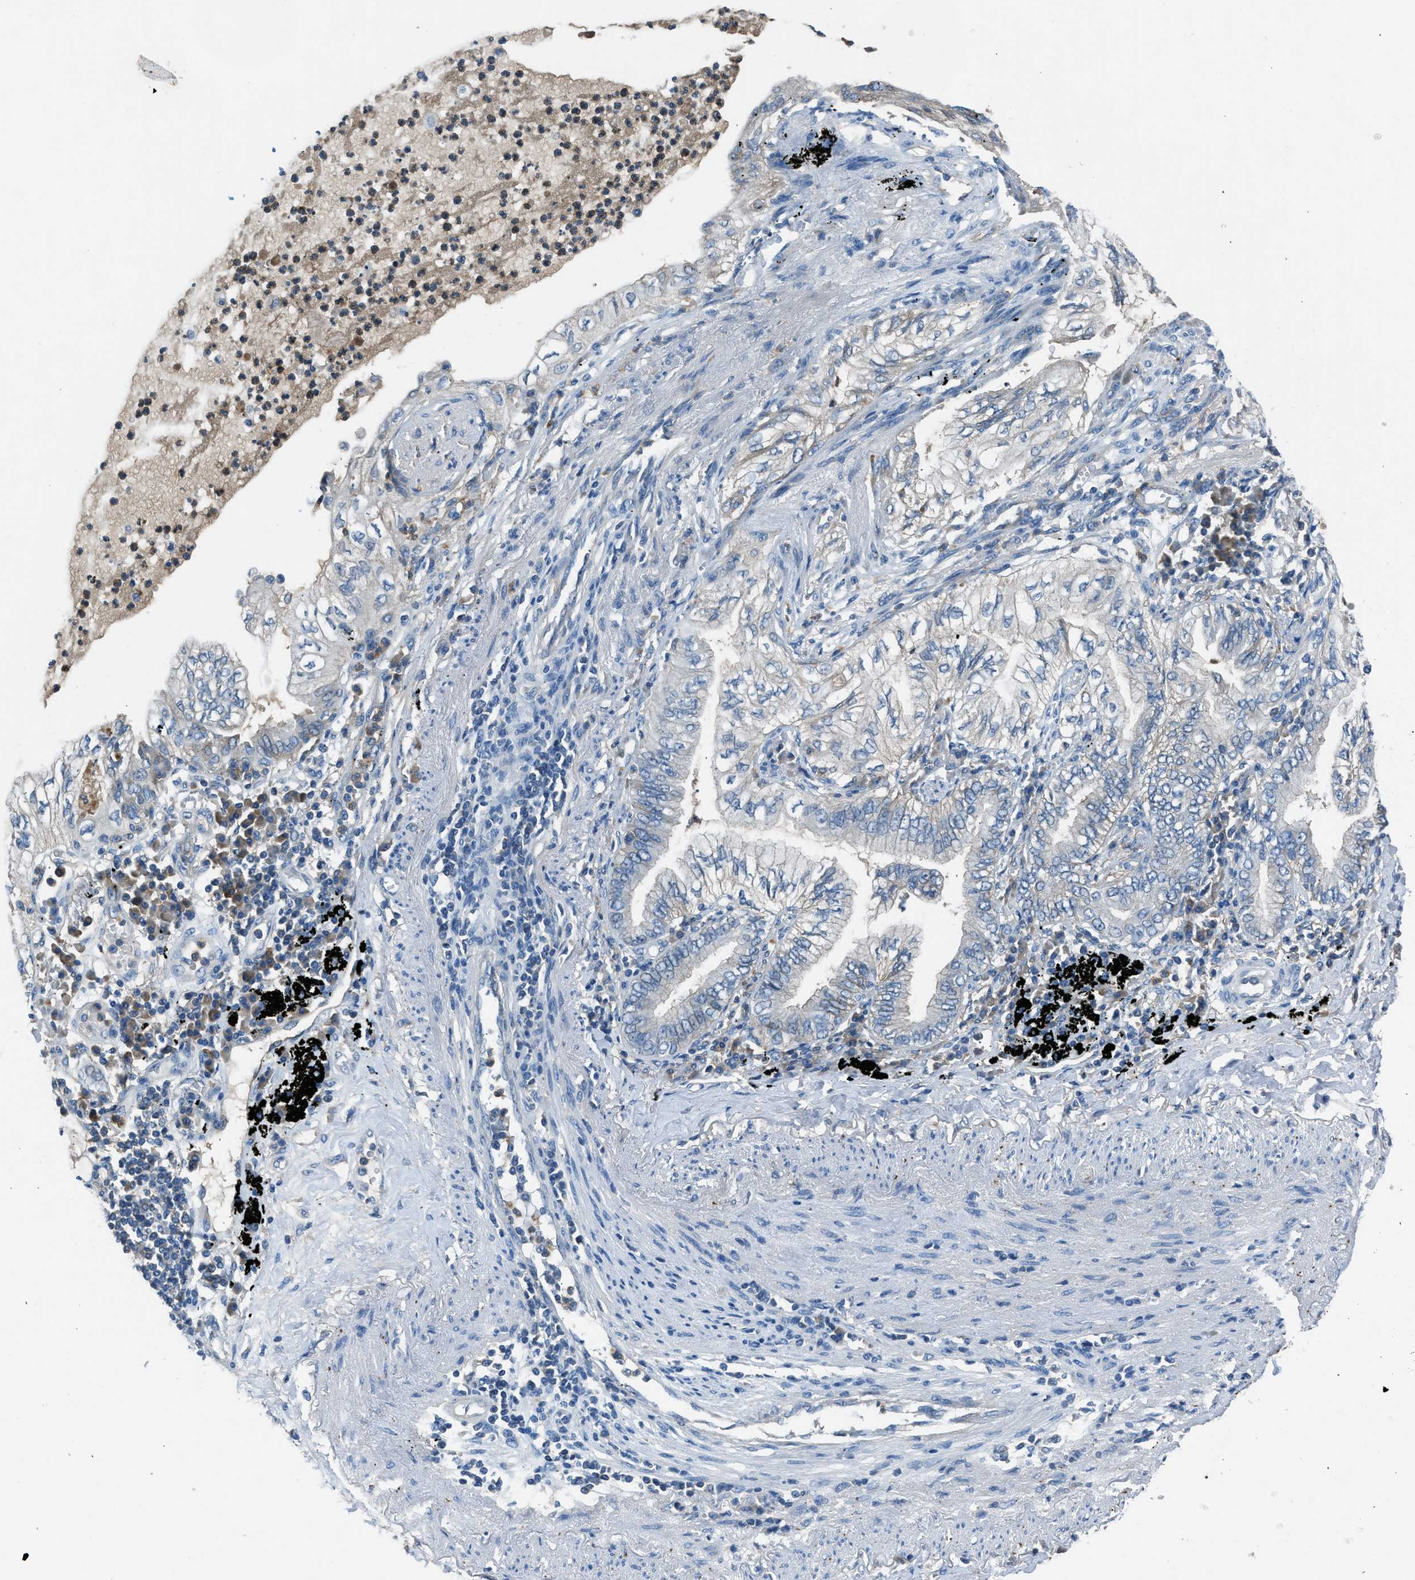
{"staining": {"intensity": "negative", "quantity": "none", "location": "none"}, "tissue": "lung cancer", "cell_type": "Tumor cells", "image_type": "cancer", "snomed": [{"axis": "morphology", "description": "Normal tissue, NOS"}, {"axis": "morphology", "description": "Adenocarcinoma, NOS"}, {"axis": "topography", "description": "Bronchus"}, {"axis": "topography", "description": "Lung"}], "caption": "Immunohistochemistry (IHC) of human lung adenocarcinoma displays no expression in tumor cells.", "gene": "BMP1", "patient": {"sex": "female", "age": 70}}